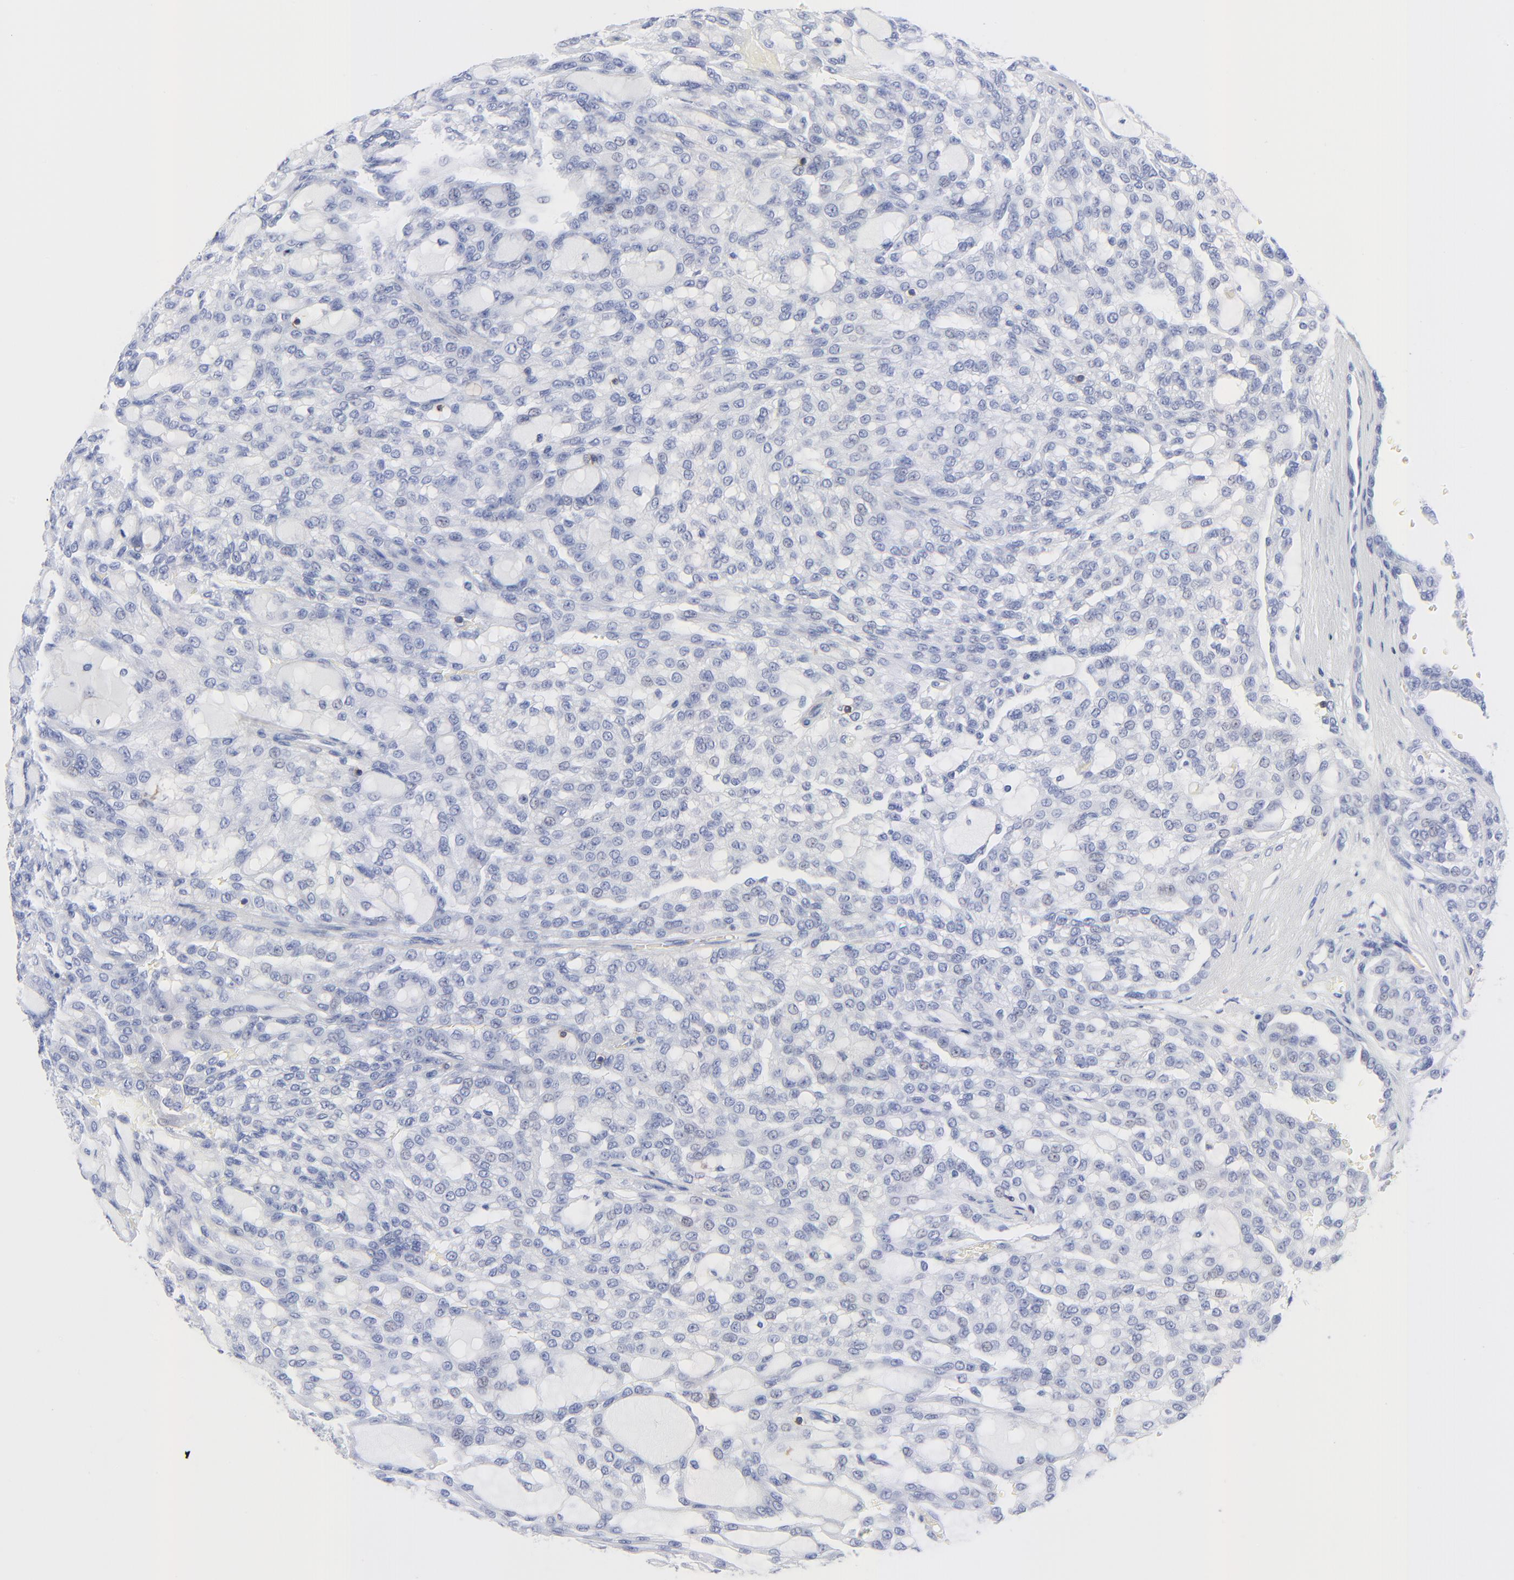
{"staining": {"intensity": "negative", "quantity": "none", "location": "none"}, "tissue": "renal cancer", "cell_type": "Tumor cells", "image_type": "cancer", "snomed": [{"axis": "morphology", "description": "Adenocarcinoma, NOS"}, {"axis": "topography", "description": "Kidney"}], "caption": "High power microscopy micrograph of an immunohistochemistry micrograph of adenocarcinoma (renal), revealing no significant positivity in tumor cells.", "gene": "LCK", "patient": {"sex": "male", "age": 63}}